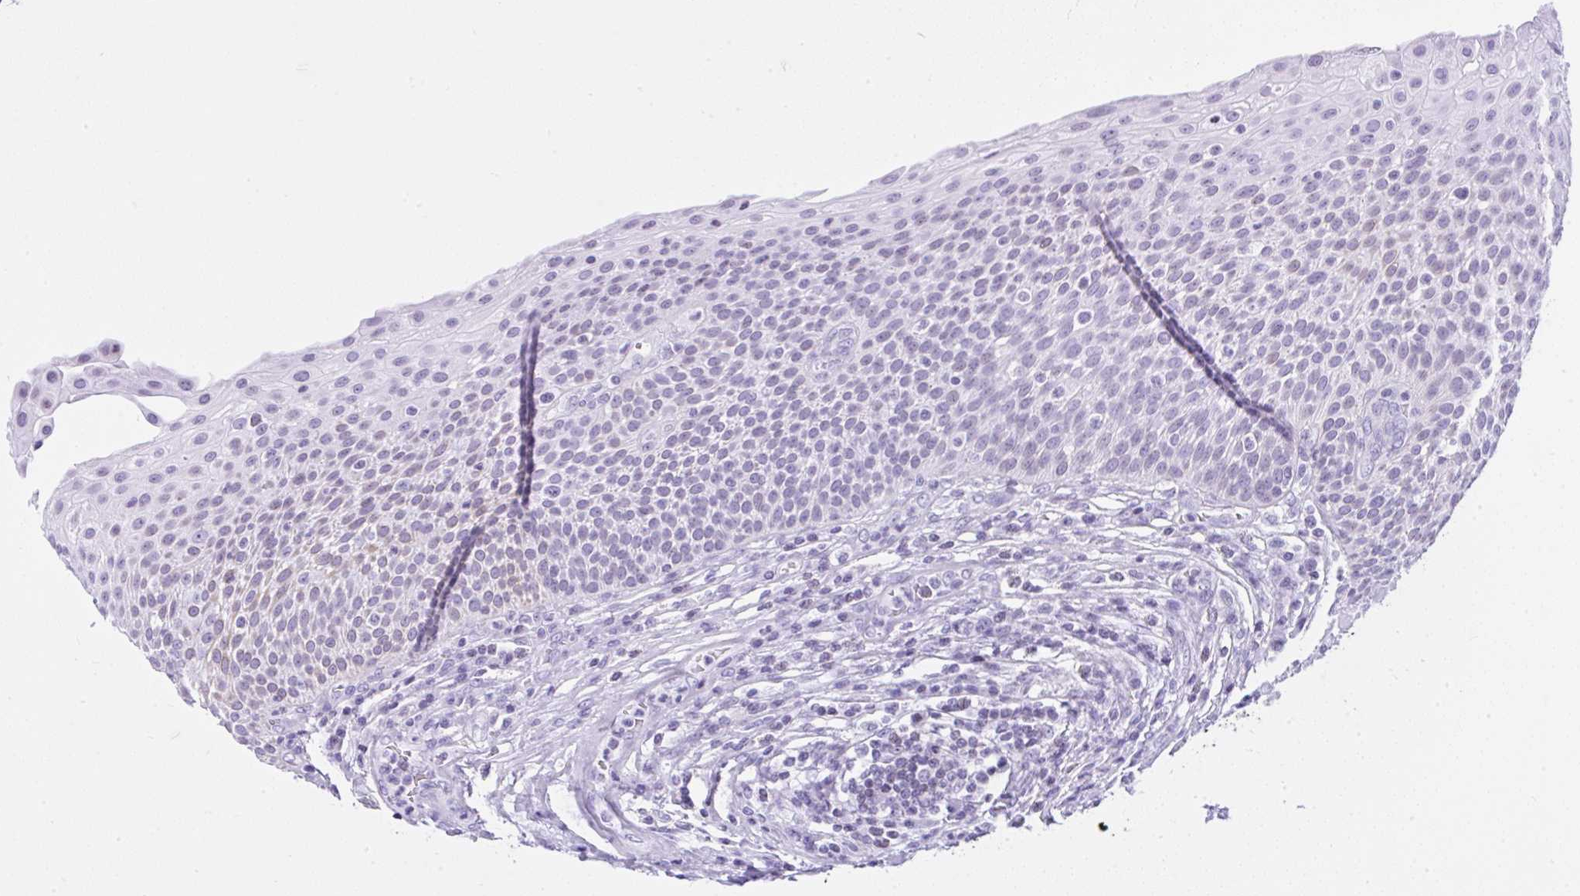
{"staining": {"intensity": "negative", "quantity": "none", "location": "none"}, "tissue": "urothelial cancer", "cell_type": "Tumor cells", "image_type": "cancer", "snomed": [{"axis": "morphology", "description": "Urothelial carcinoma, High grade"}, {"axis": "topography", "description": "Urinary bladder"}], "caption": "A high-resolution image shows immunohistochemistry staining of high-grade urothelial carcinoma, which shows no significant positivity in tumor cells.", "gene": "KRT27", "patient": {"sex": "female", "age": 70}}